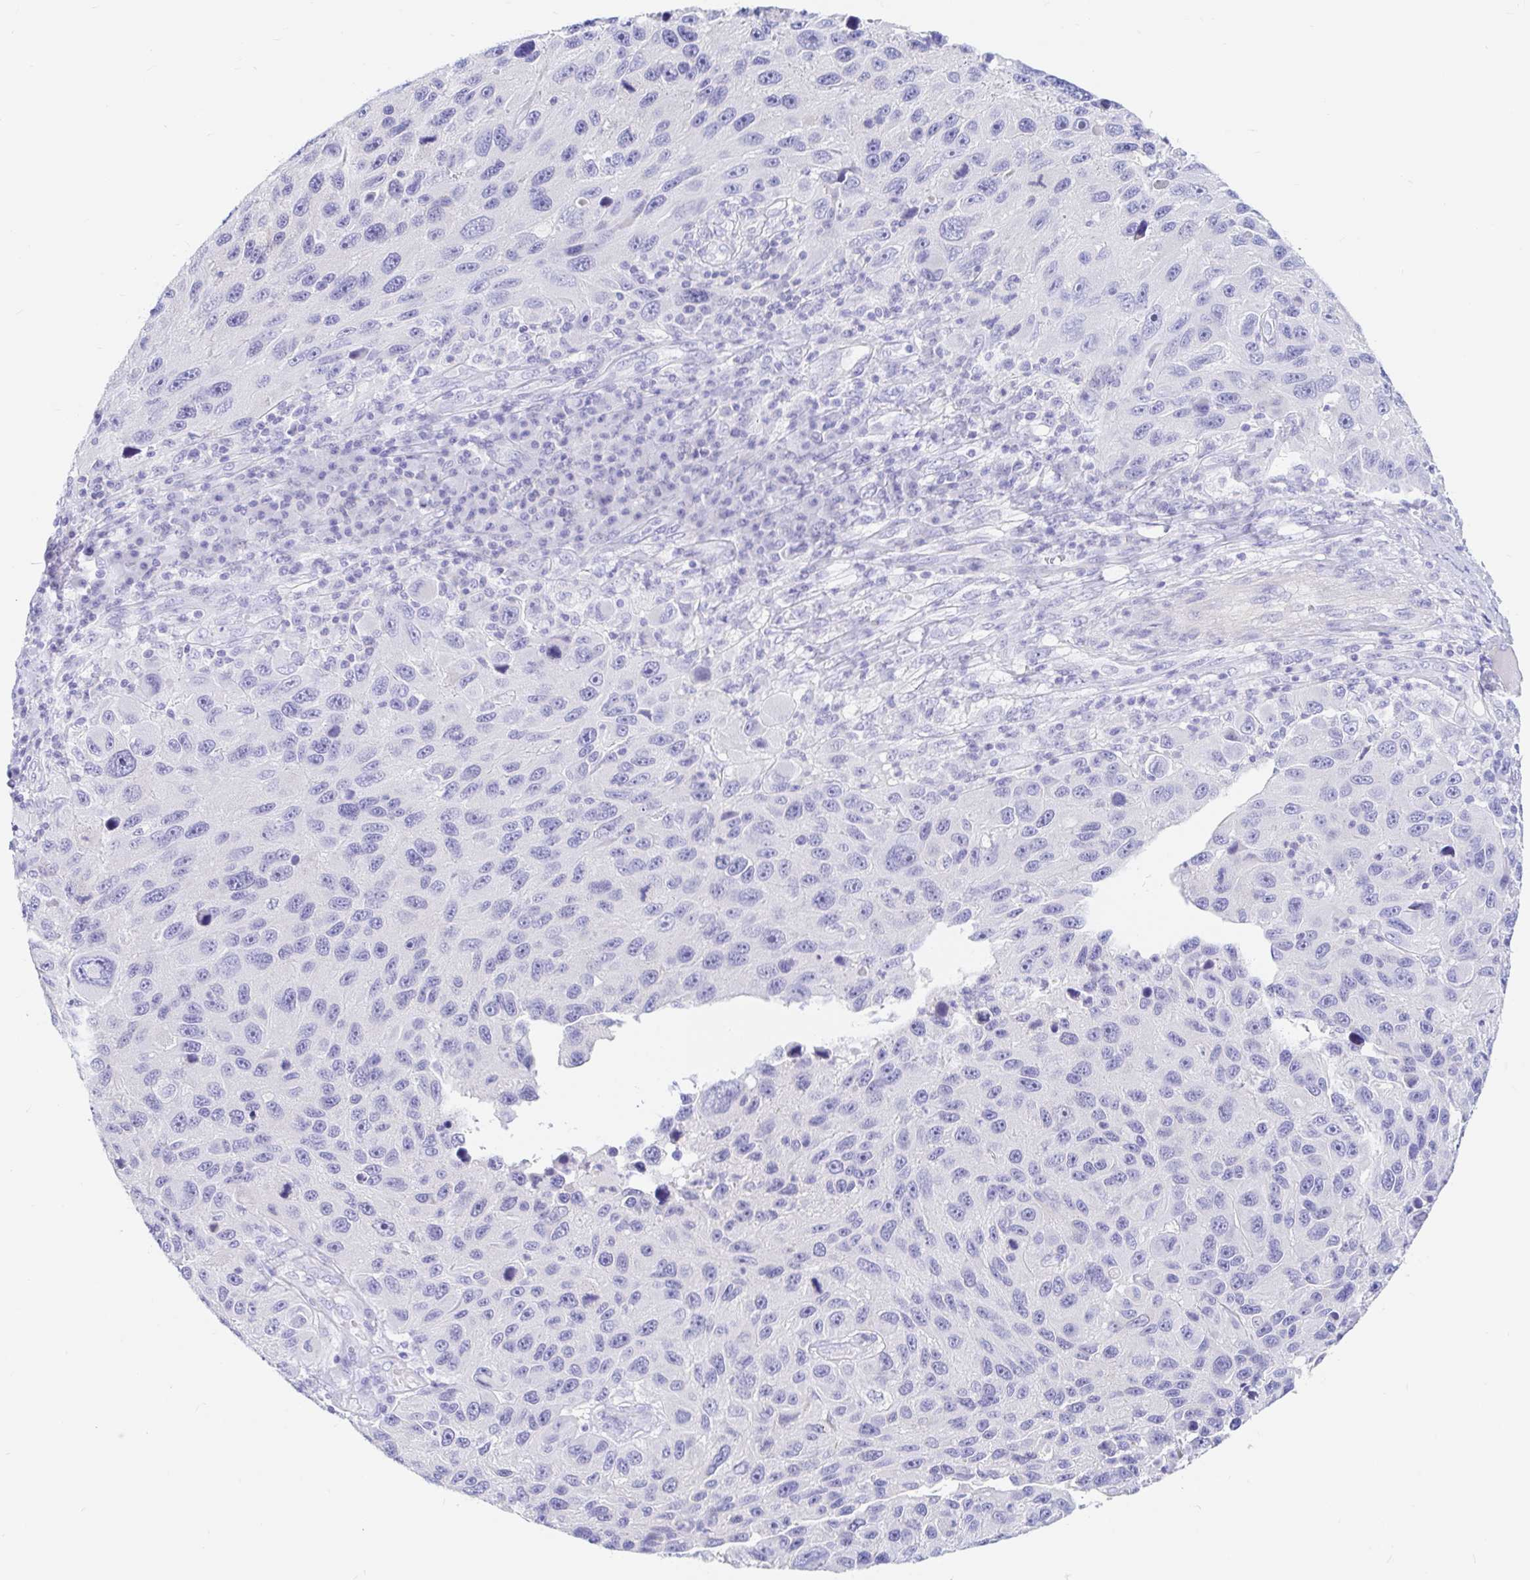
{"staining": {"intensity": "negative", "quantity": "none", "location": "none"}, "tissue": "melanoma", "cell_type": "Tumor cells", "image_type": "cancer", "snomed": [{"axis": "morphology", "description": "Malignant melanoma, NOS"}, {"axis": "topography", "description": "Skin"}], "caption": "There is no significant staining in tumor cells of melanoma.", "gene": "PPP1R1B", "patient": {"sex": "male", "age": 53}}